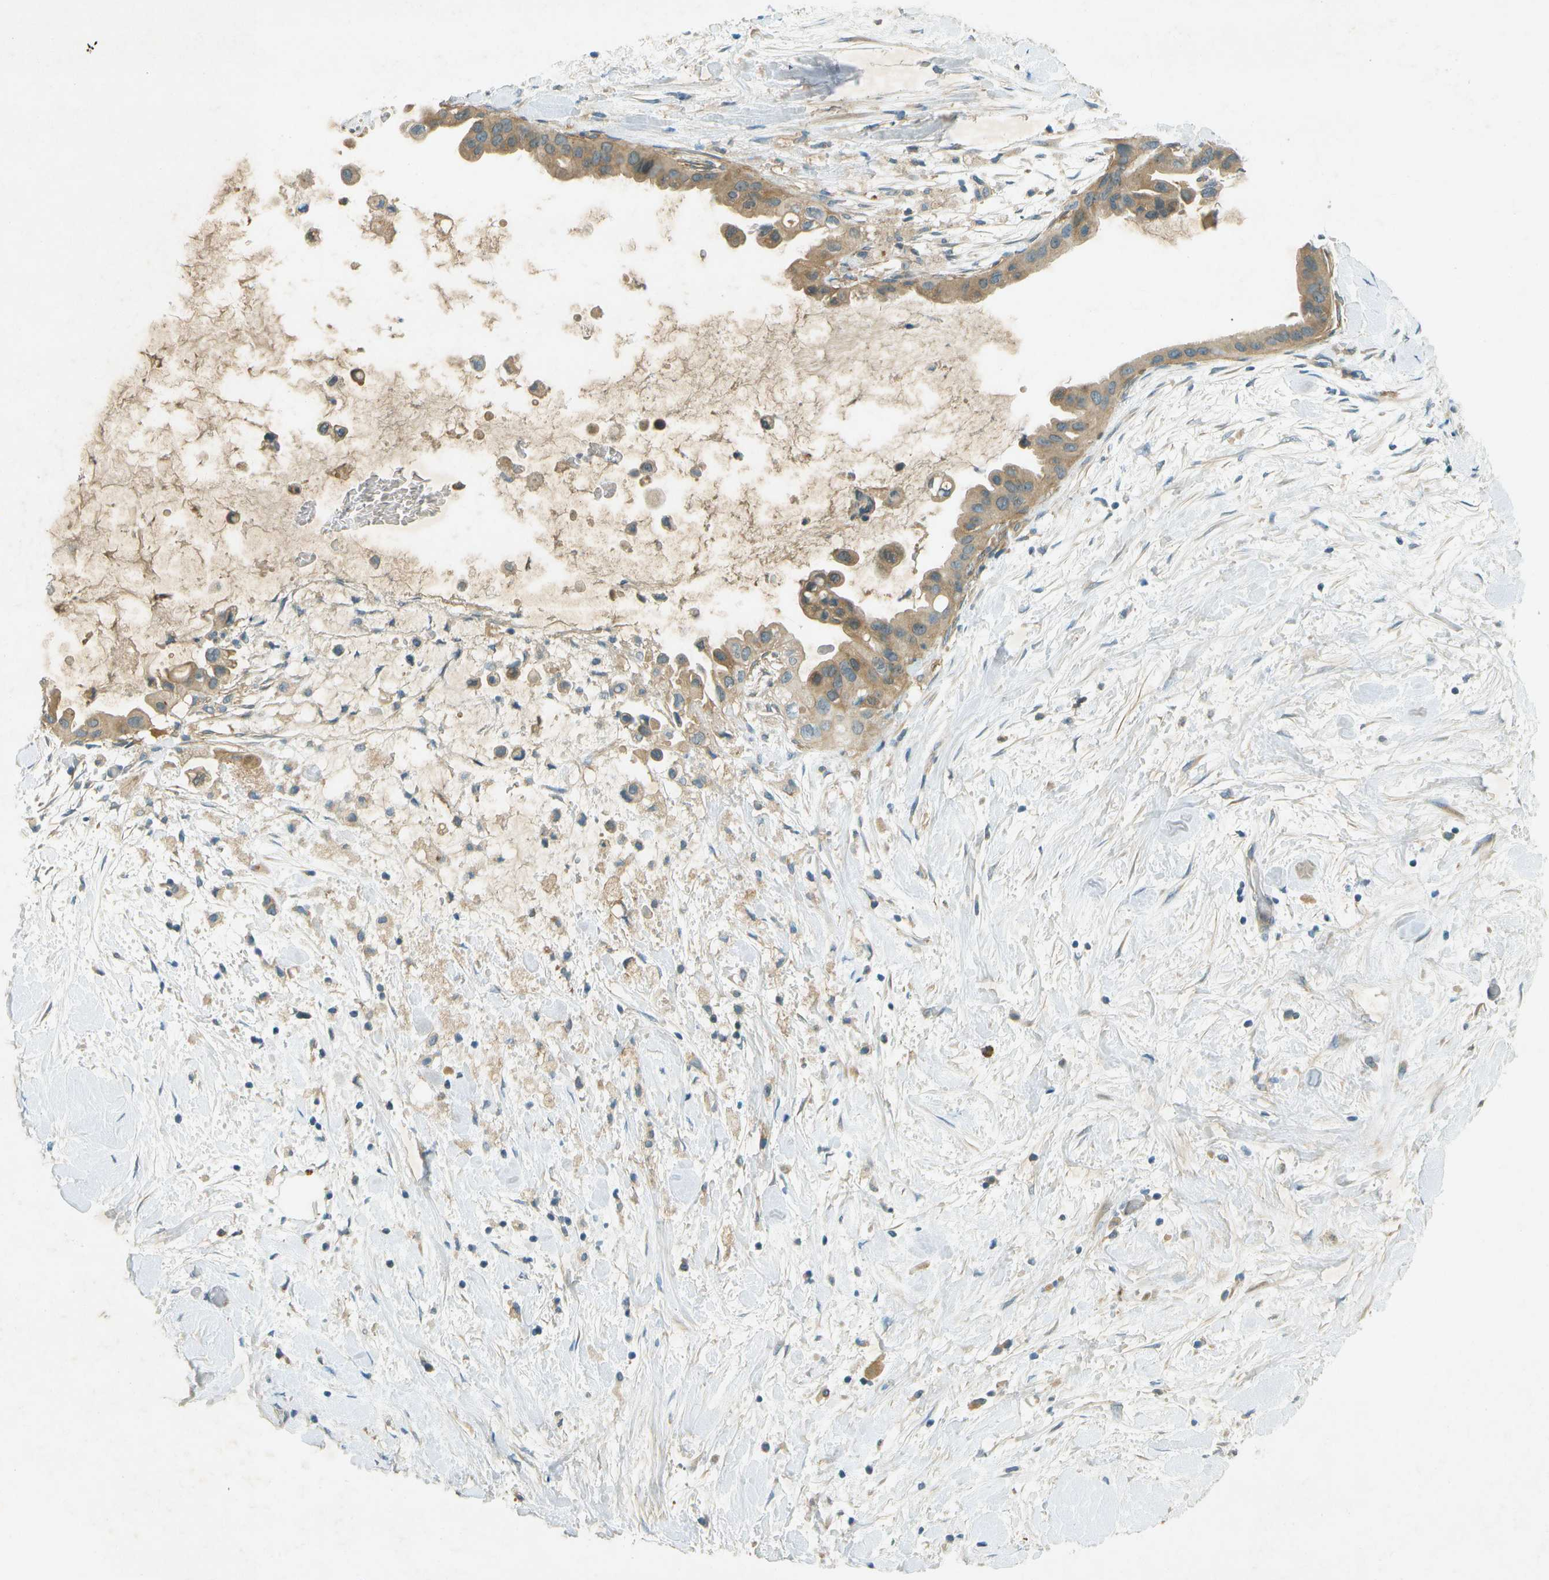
{"staining": {"intensity": "moderate", "quantity": "25%-75%", "location": "cytoplasmic/membranous"}, "tissue": "pancreatic cancer", "cell_type": "Tumor cells", "image_type": "cancer", "snomed": [{"axis": "morphology", "description": "Adenocarcinoma, NOS"}, {"axis": "topography", "description": "Pancreas"}], "caption": "A brown stain highlights moderate cytoplasmic/membranous expression of a protein in pancreatic cancer (adenocarcinoma) tumor cells.", "gene": "NUDT4", "patient": {"sex": "male", "age": 55}}